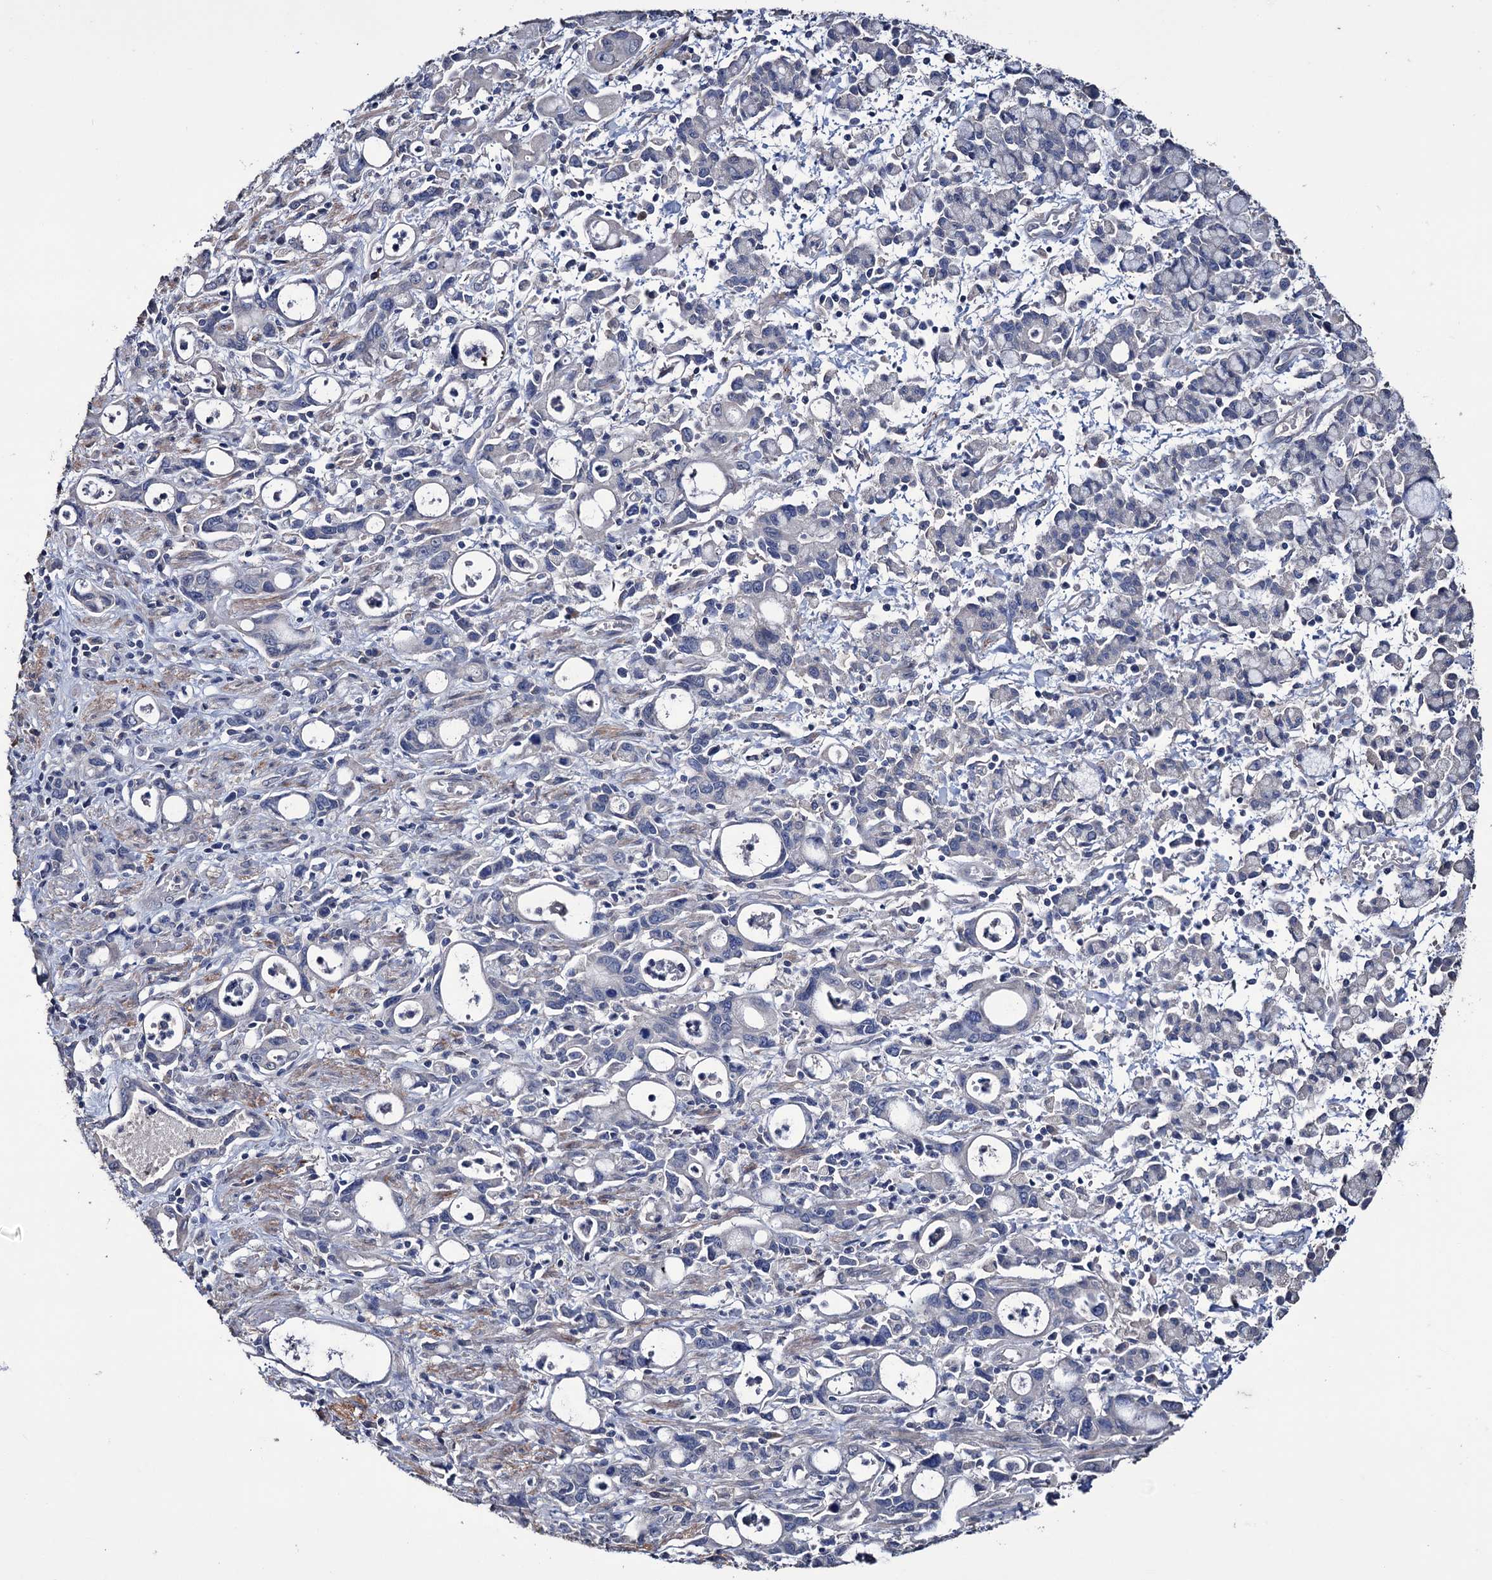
{"staining": {"intensity": "negative", "quantity": "none", "location": "none"}, "tissue": "stomach cancer", "cell_type": "Tumor cells", "image_type": "cancer", "snomed": [{"axis": "morphology", "description": "Adenocarcinoma, NOS"}, {"axis": "topography", "description": "Stomach, lower"}], "caption": "Immunohistochemistry (IHC) image of stomach cancer (adenocarcinoma) stained for a protein (brown), which exhibits no staining in tumor cells.", "gene": "EPB41L5", "patient": {"sex": "female", "age": 43}}